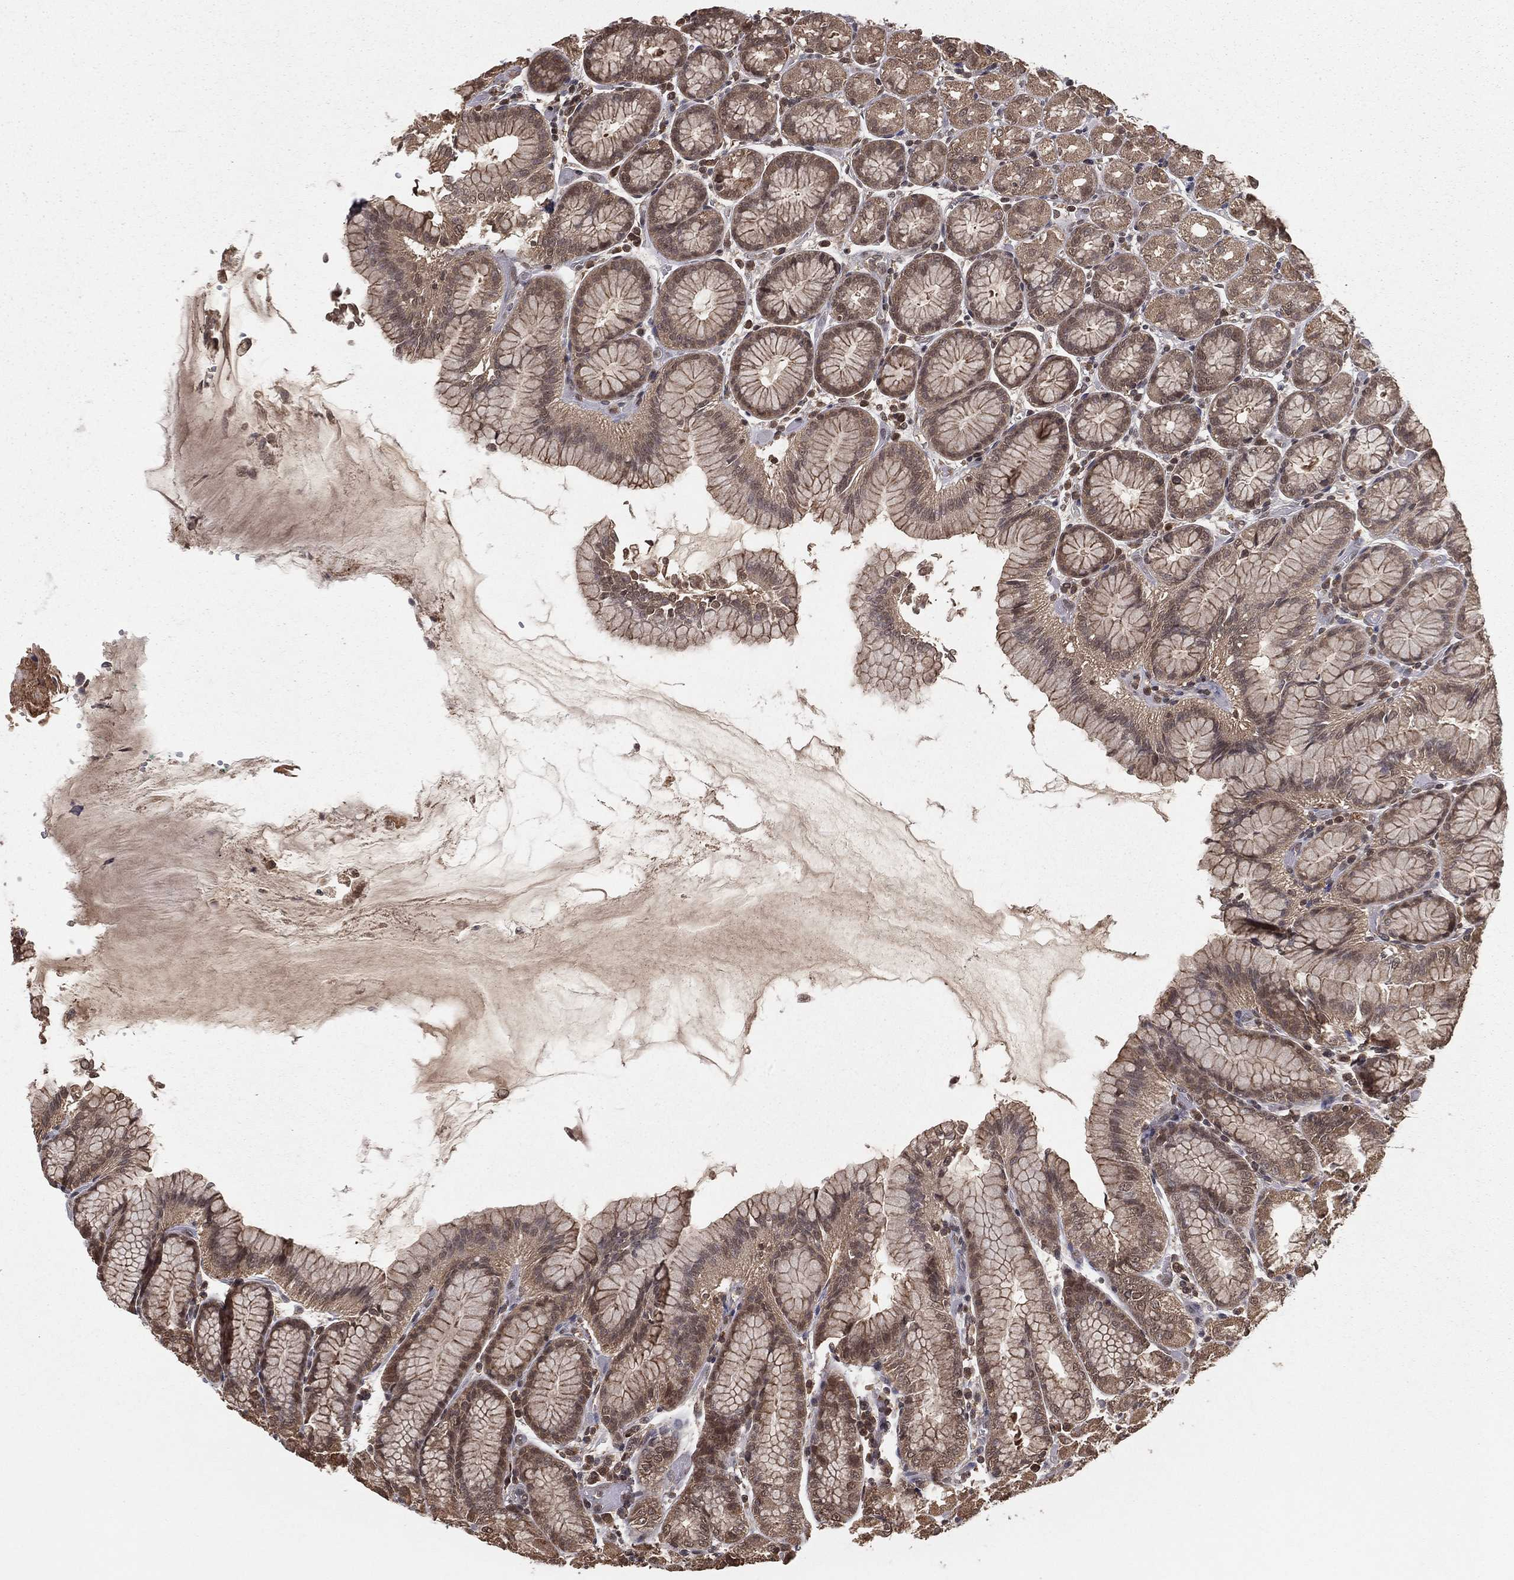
{"staining": {"intensity": "moderate", "quantity": ">75%", "location": "cytoplasmic/membranous"}, "tissue": "stomach", "cell_type": "Glandular cells", "image_type": "normal", "snomed": [{"axis": "morphology", "description": "Normal tissue, NOS"}, {"axis": "morphology", "description": "Adenocarcinoma, NOS"}, {"axis": "topography", "description": "Stomach"}], "caption": "High-magnification brightfield microscopy of unremarkable stomach stained with DAB (brown) and counterstained with hematoxylin (blue). glandular cells exhibit moderate cytoplasmic/membranous staining is appreciated in about>75% of cells.", "gene": "ZDHHC15", "patient": {"sex": "female", "age": 81}}